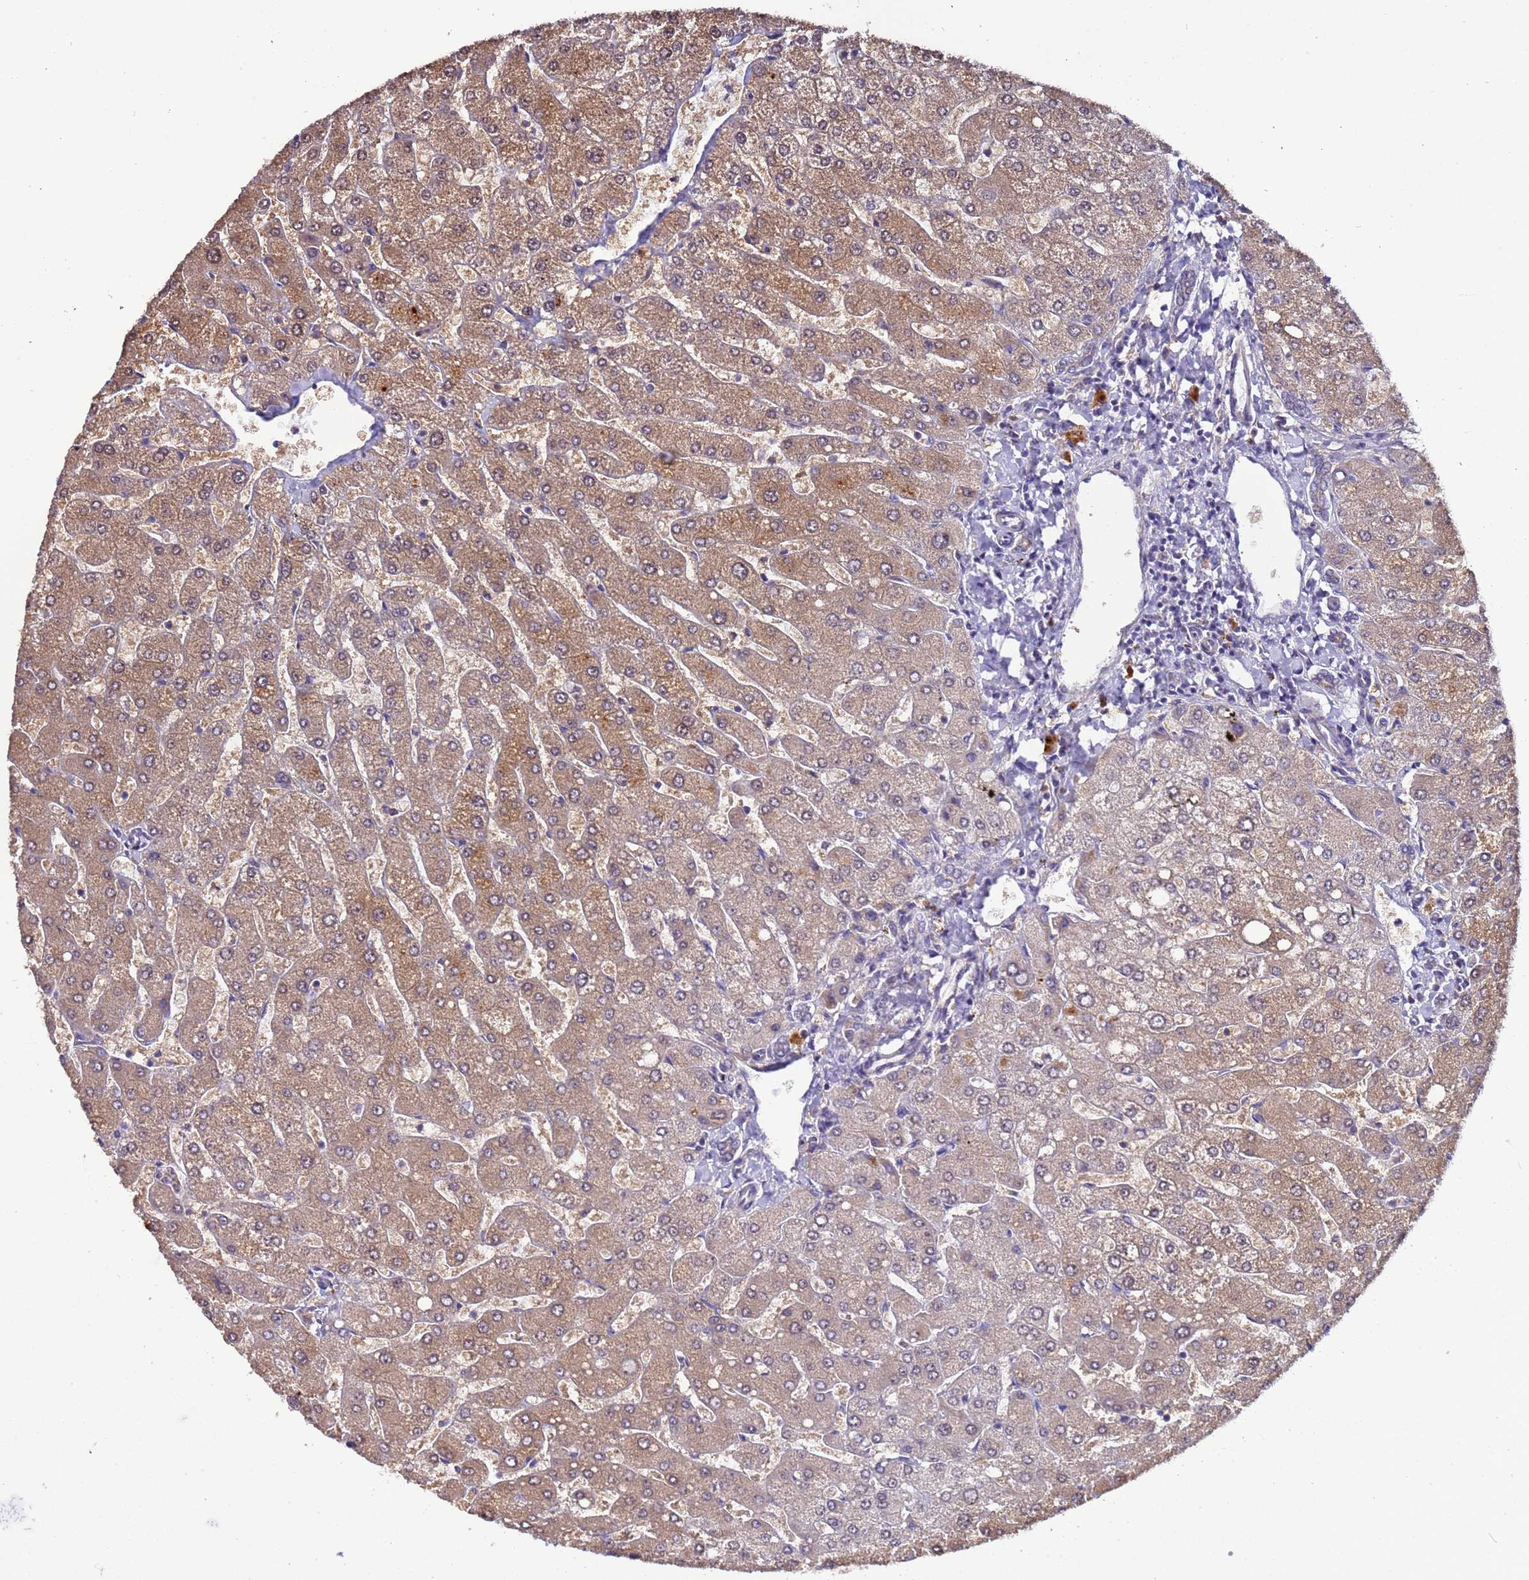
{"staining": {"intensity": "weak", "quantity": "<25%", "location": "cytoplasmic/membranous"}, "tissue": "liver", "cell_type": "Cholangiocytes", "image_type": "normal", "snomed": [{"axis": "morphology", "description": "Normal tissue, NOS"}, {"axis": "topography", "description": "Liver"}], "caption": "Photomicrograph shows no significant protein expression in cholangiocytes of benign liver.", "gene": "ELMOD2", "patient": {"sex": "male", "age": 55}}